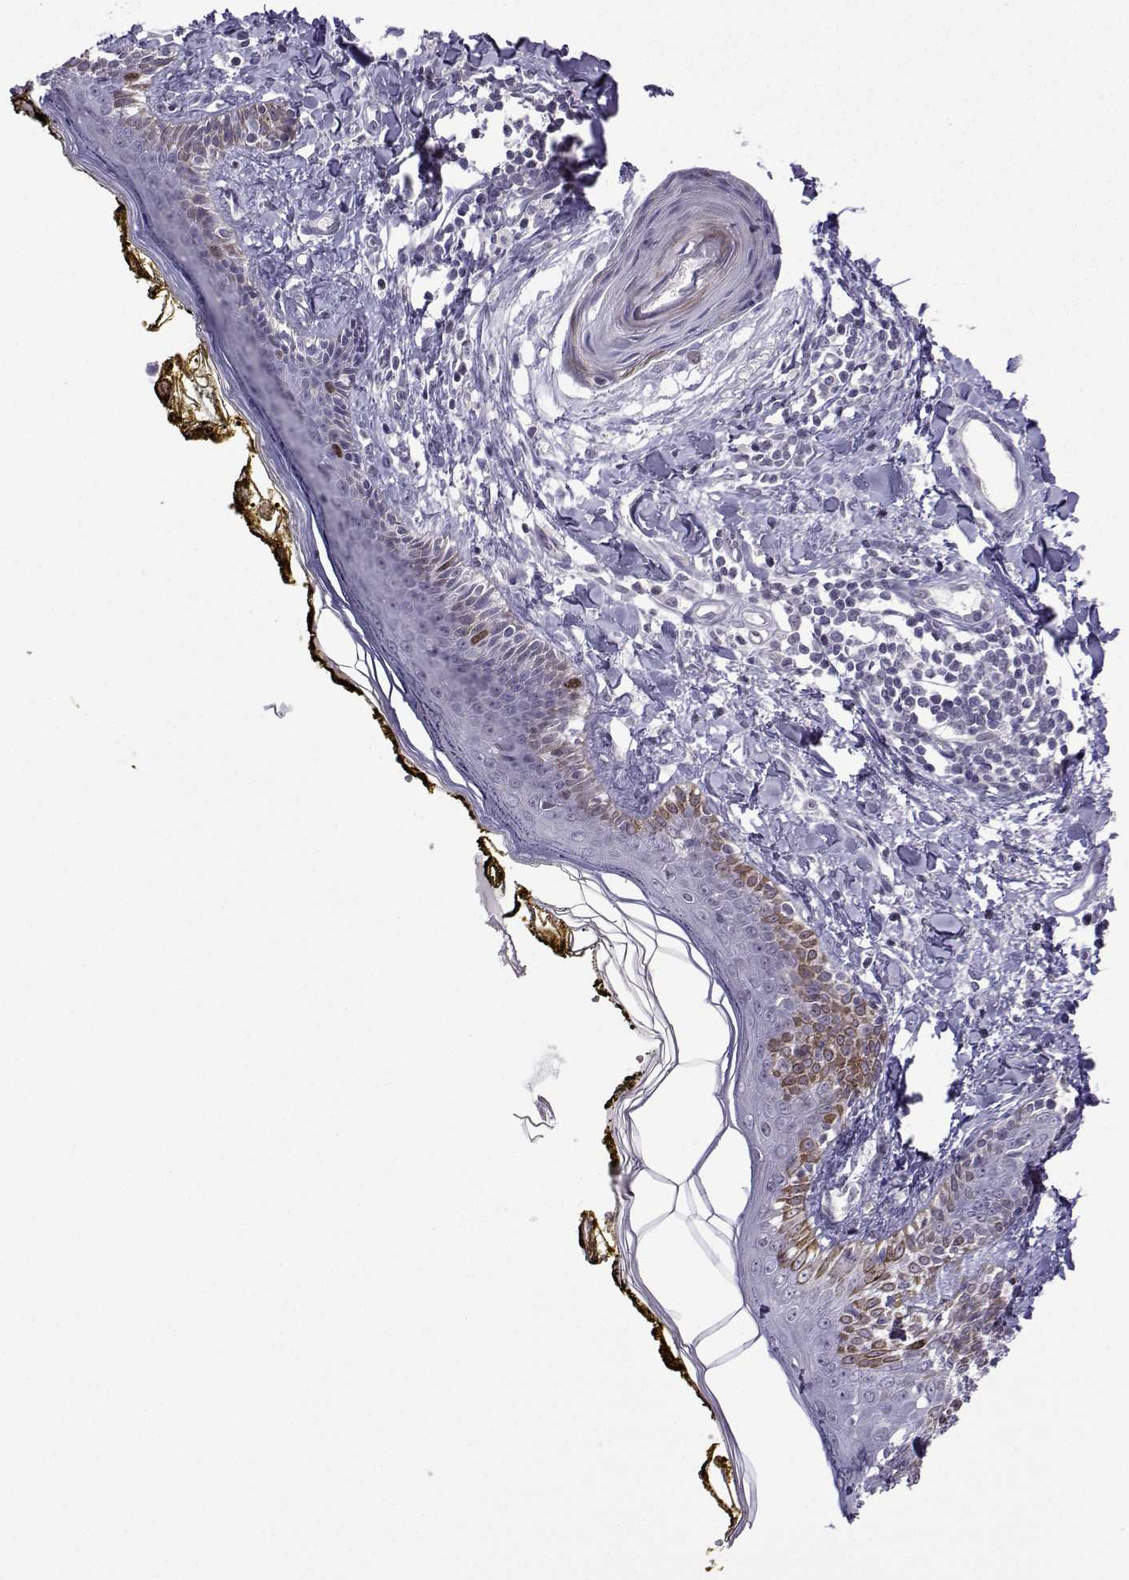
{"staining": {"intensity": "negative", "quantity": "none", "location": "none"}, "tissue": "skin", "cell_type": "Fibroblasts", "image_type": "normal", "snomed": [{"axis": "morphology", "description": "Normal tissue, NOS"}, {"axis": "topography", "description": "Skin"}], "caption": "Immunohistochemical staining of benign skin displays no significant staining in fibroblasts.", "gene": "INCENP", "patient": {"sex": "male", "age": 76}}